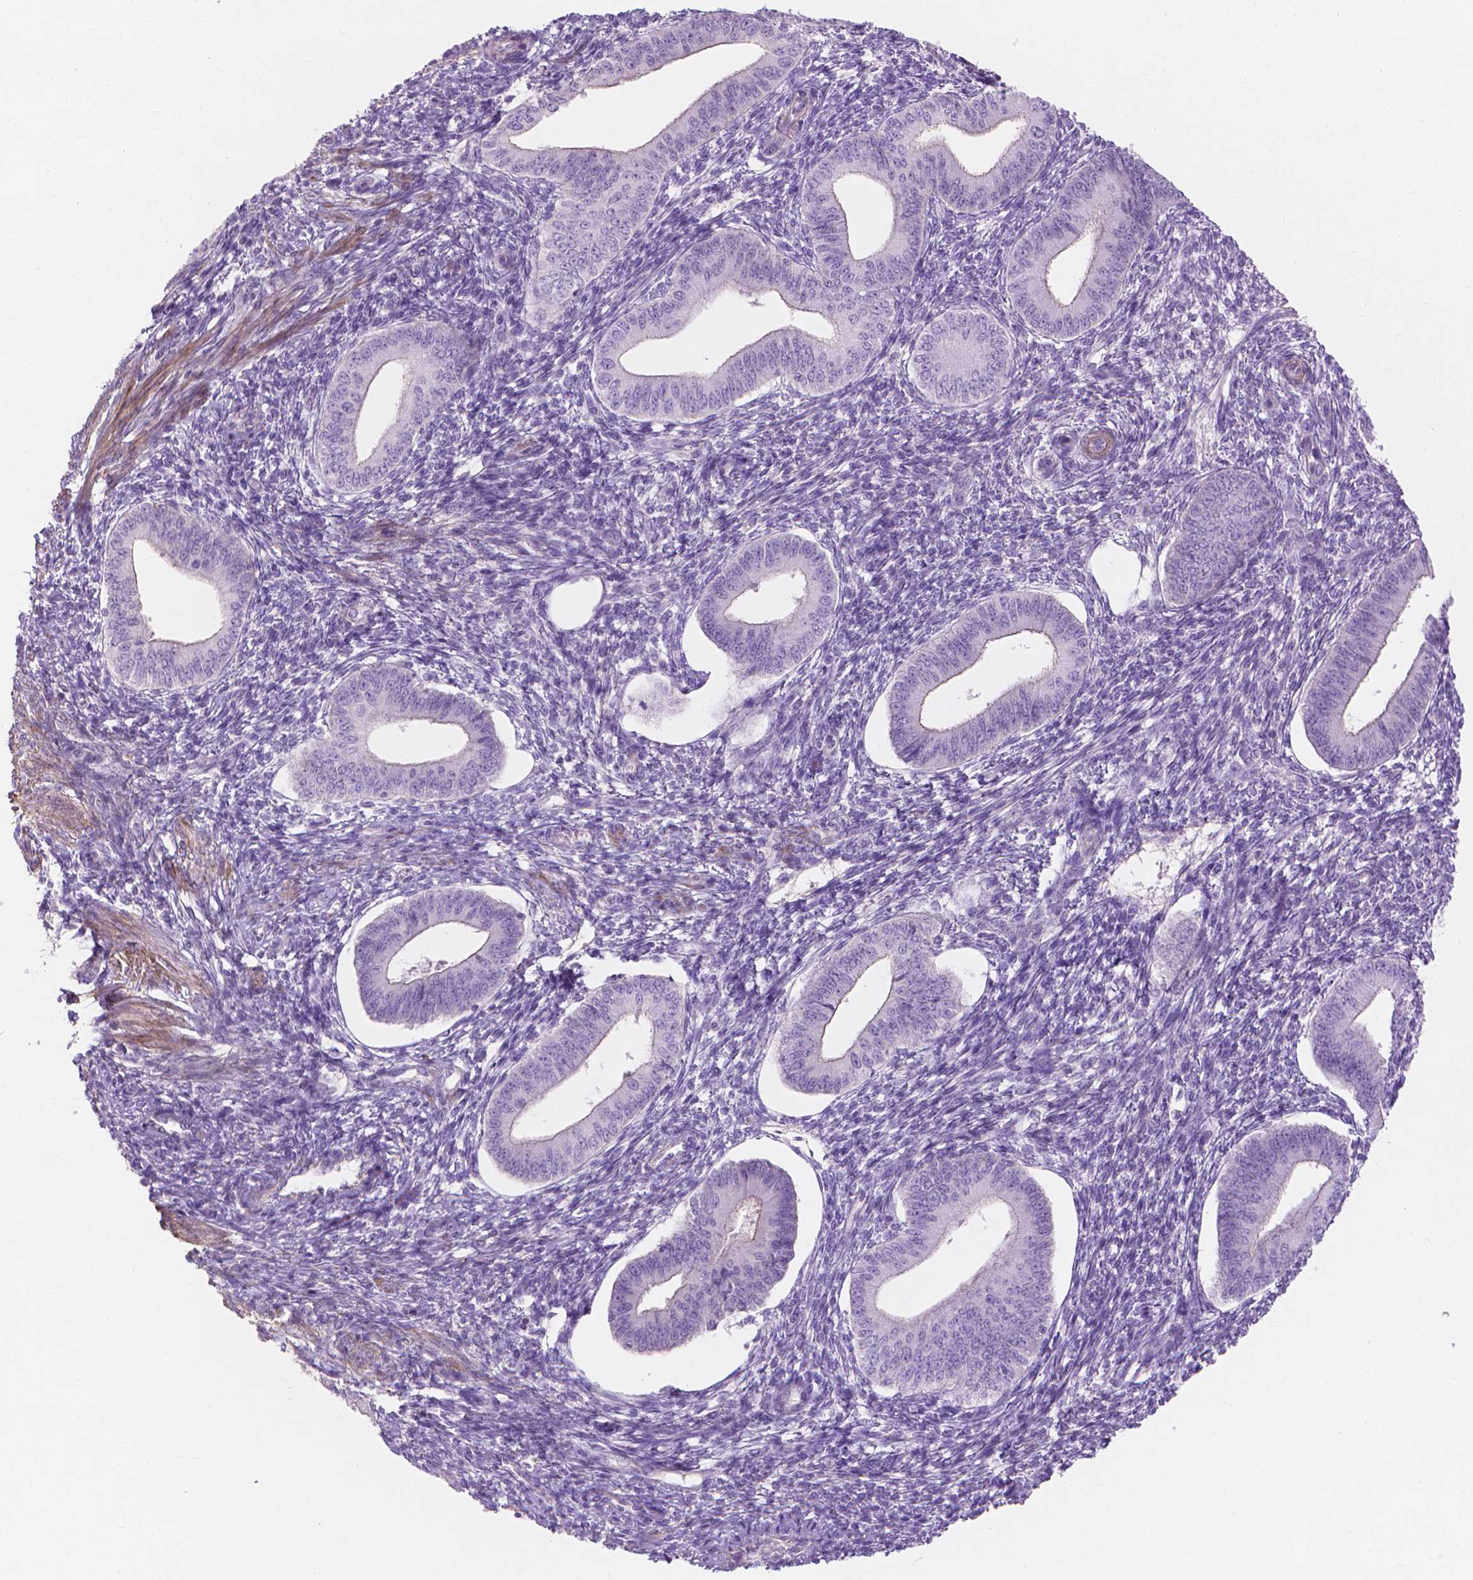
{"staining": {"intensity": "negative", "quantity": "none", "location": "none"}, "tissue": "endometrium", "cell_type": "Cells in endometrial stroma", "image_type": "normal", "snomed": [{"axis": "morphology", "description": "Normal tissue, NOS"}, {"axis": "topography", "description": "Endometrium"}], "caption": "IHC micrograph of benign endometrium: human endometrium stained with DAB (3,3'-diaminobenzidine) shows no significant protein expression in cells in endometrial stroma. Nuclei are stained in blue.", "gene": "MBLAC1", "patient": {"sex": "female", "age": 42}}